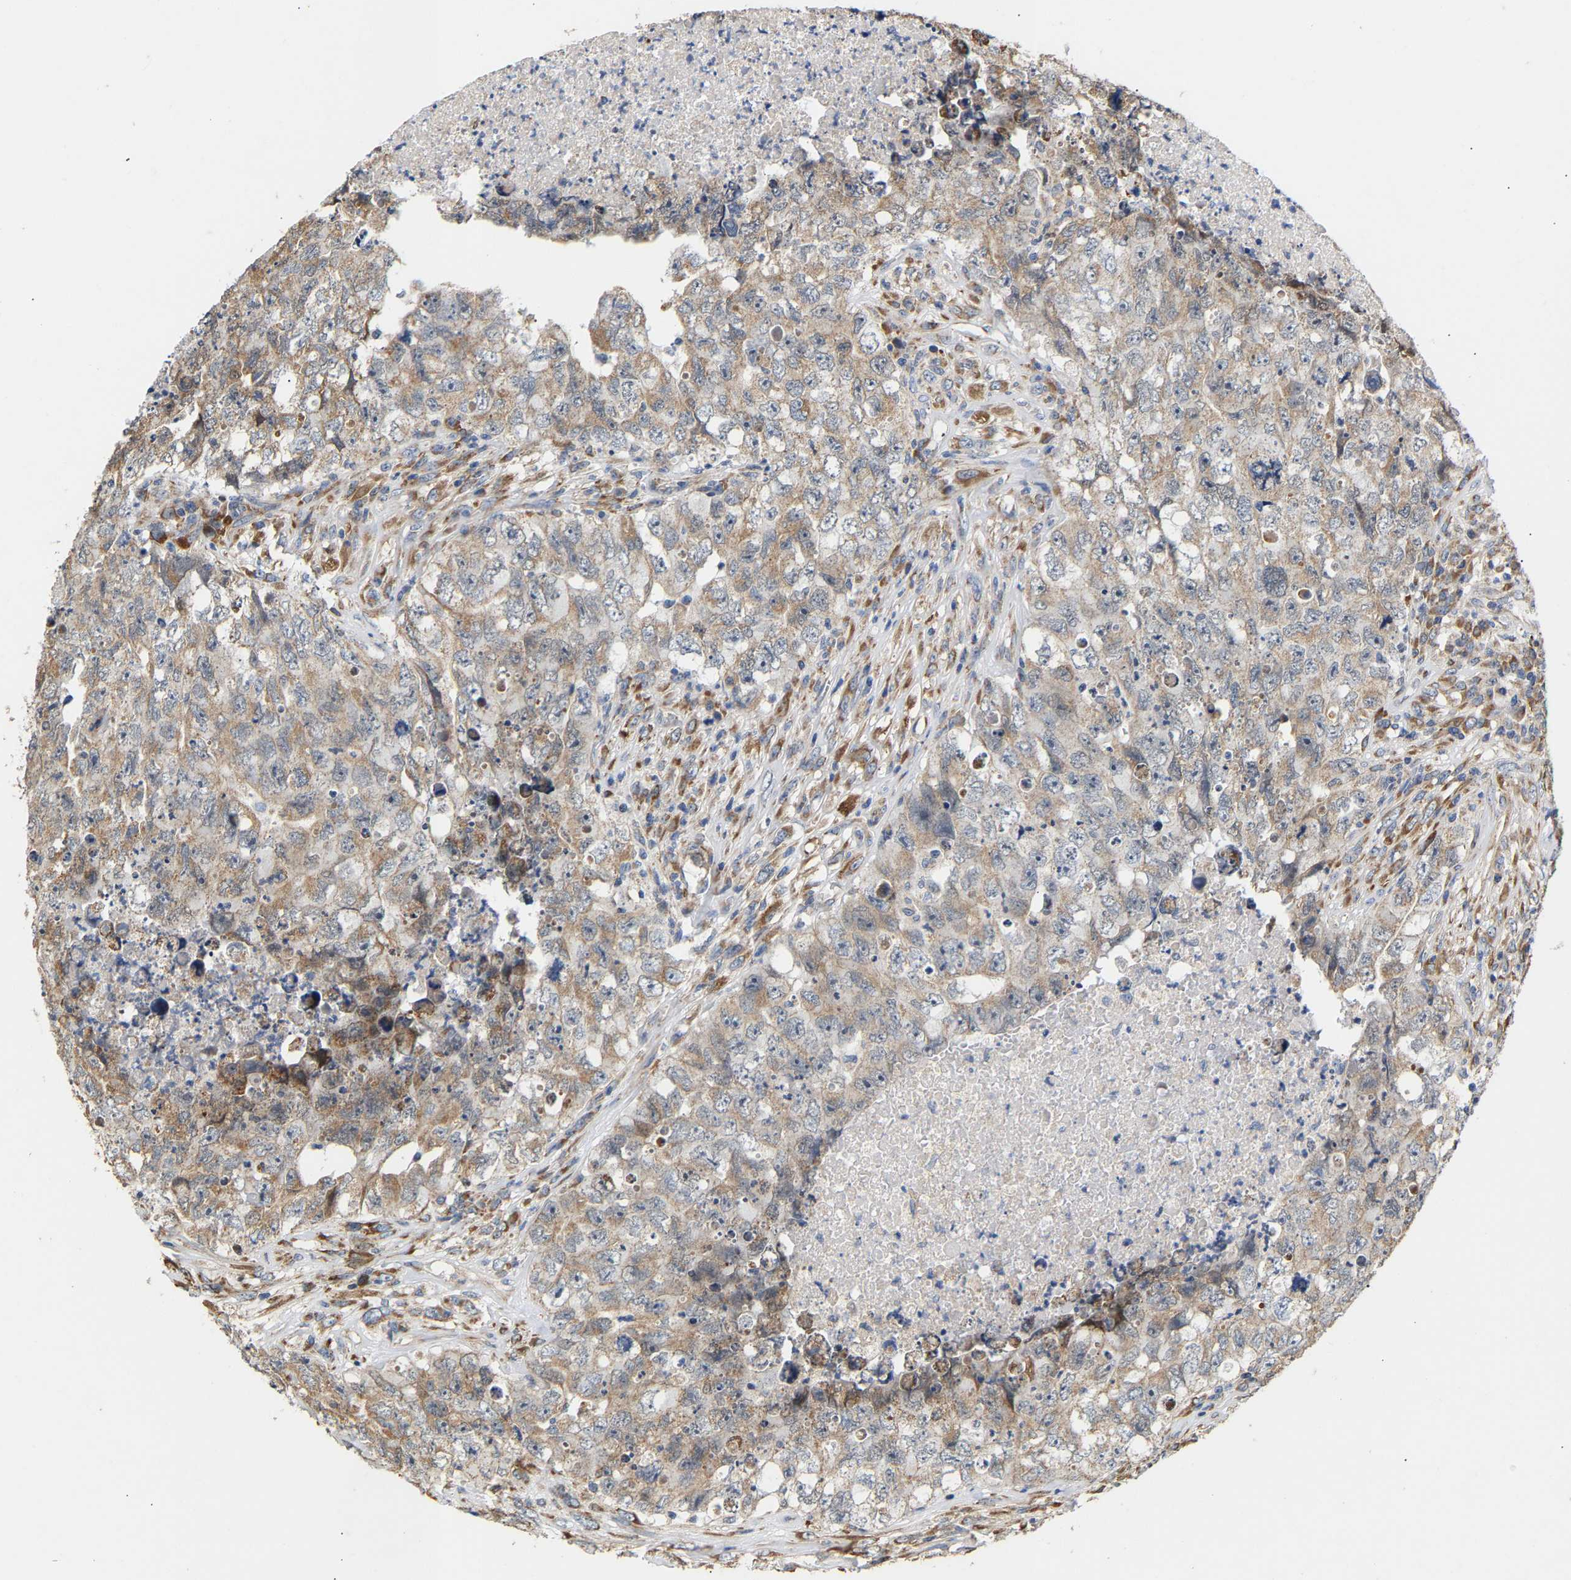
{"staining": {"intensity": "weak", "quantity": "25%-75%", "location": "cytoplasmic/membranous"}, "tissue": "testis cancer", "cell_type": "Tumor cells", "image_type": "cancer", "snomed": [{"axis": "morphology", "description": "Carcinoma, Embryonal, NOS"}, {"axis": "topography", "description": "Testis"}], "caption": "Immunohistochemical staining of human testis cancer reveals low levels of weak cytoplasmic/membranous expression in approximately 25%-75% of tumor cells. (Stains: DAB in brown, nuclei in blue, Microscopy: brightfield microscopy at high magnification).", "gene": "TMEM168", "patient": {"sex": "male", "age": 32}}